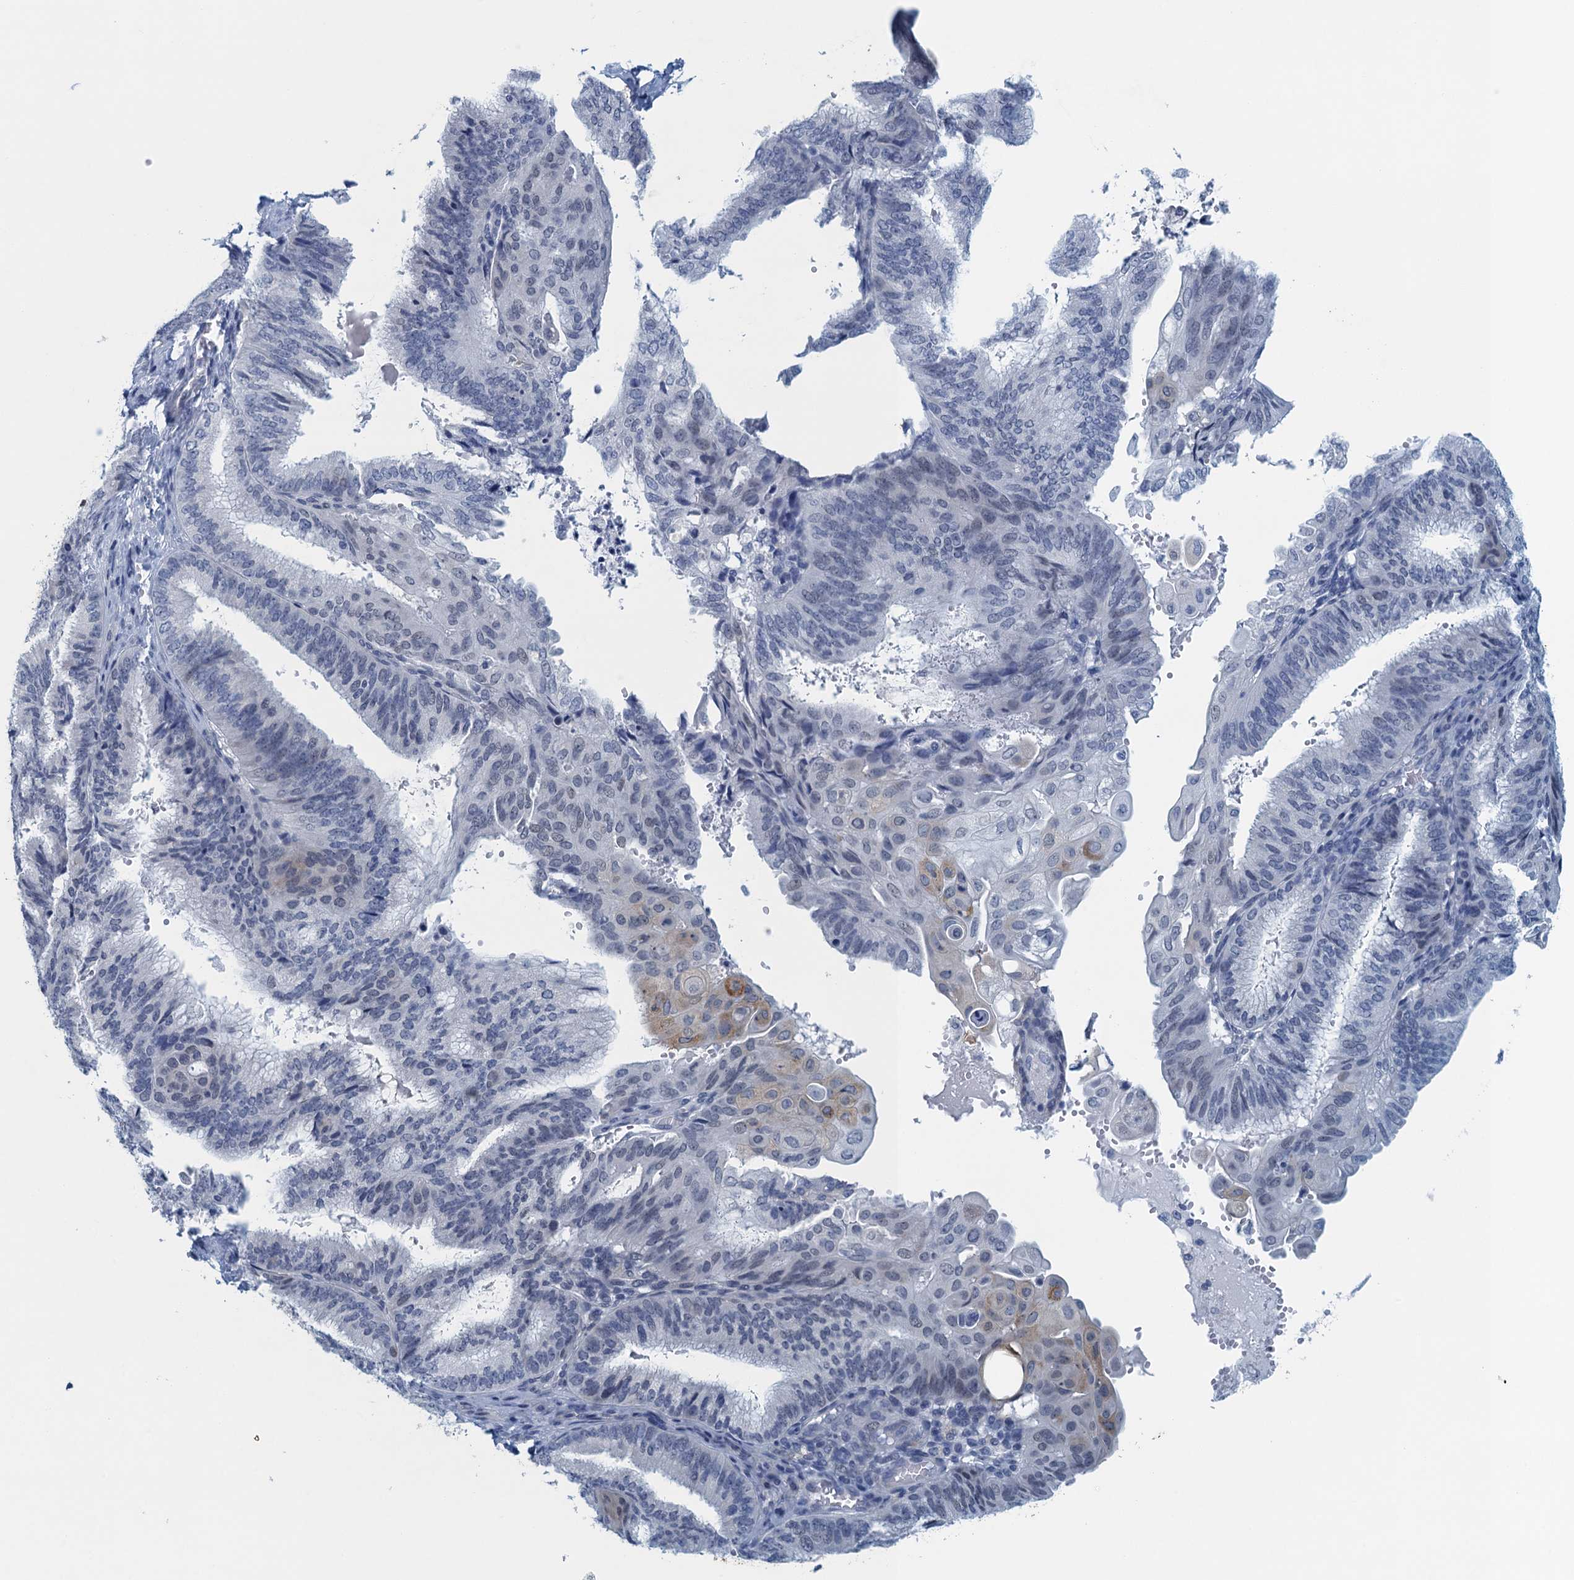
{"staining": {"intensity": "negative", "quantity": "none", "location": "none"}, "tissue": "endometrial cancer", "cell_type": "Tumor cells", "image_type": "cancer", "snomed": [{"axis": "morphology", "description": "Adenocarcinoma, NOS"}, {"axis": "topography", "description": "Endometrium"}], "caption": "There is no significant expression in tumor cells of endometrial cancer.", "gene": "ENSG00000131152", "patient": {"sex": "female", "age": 49}}